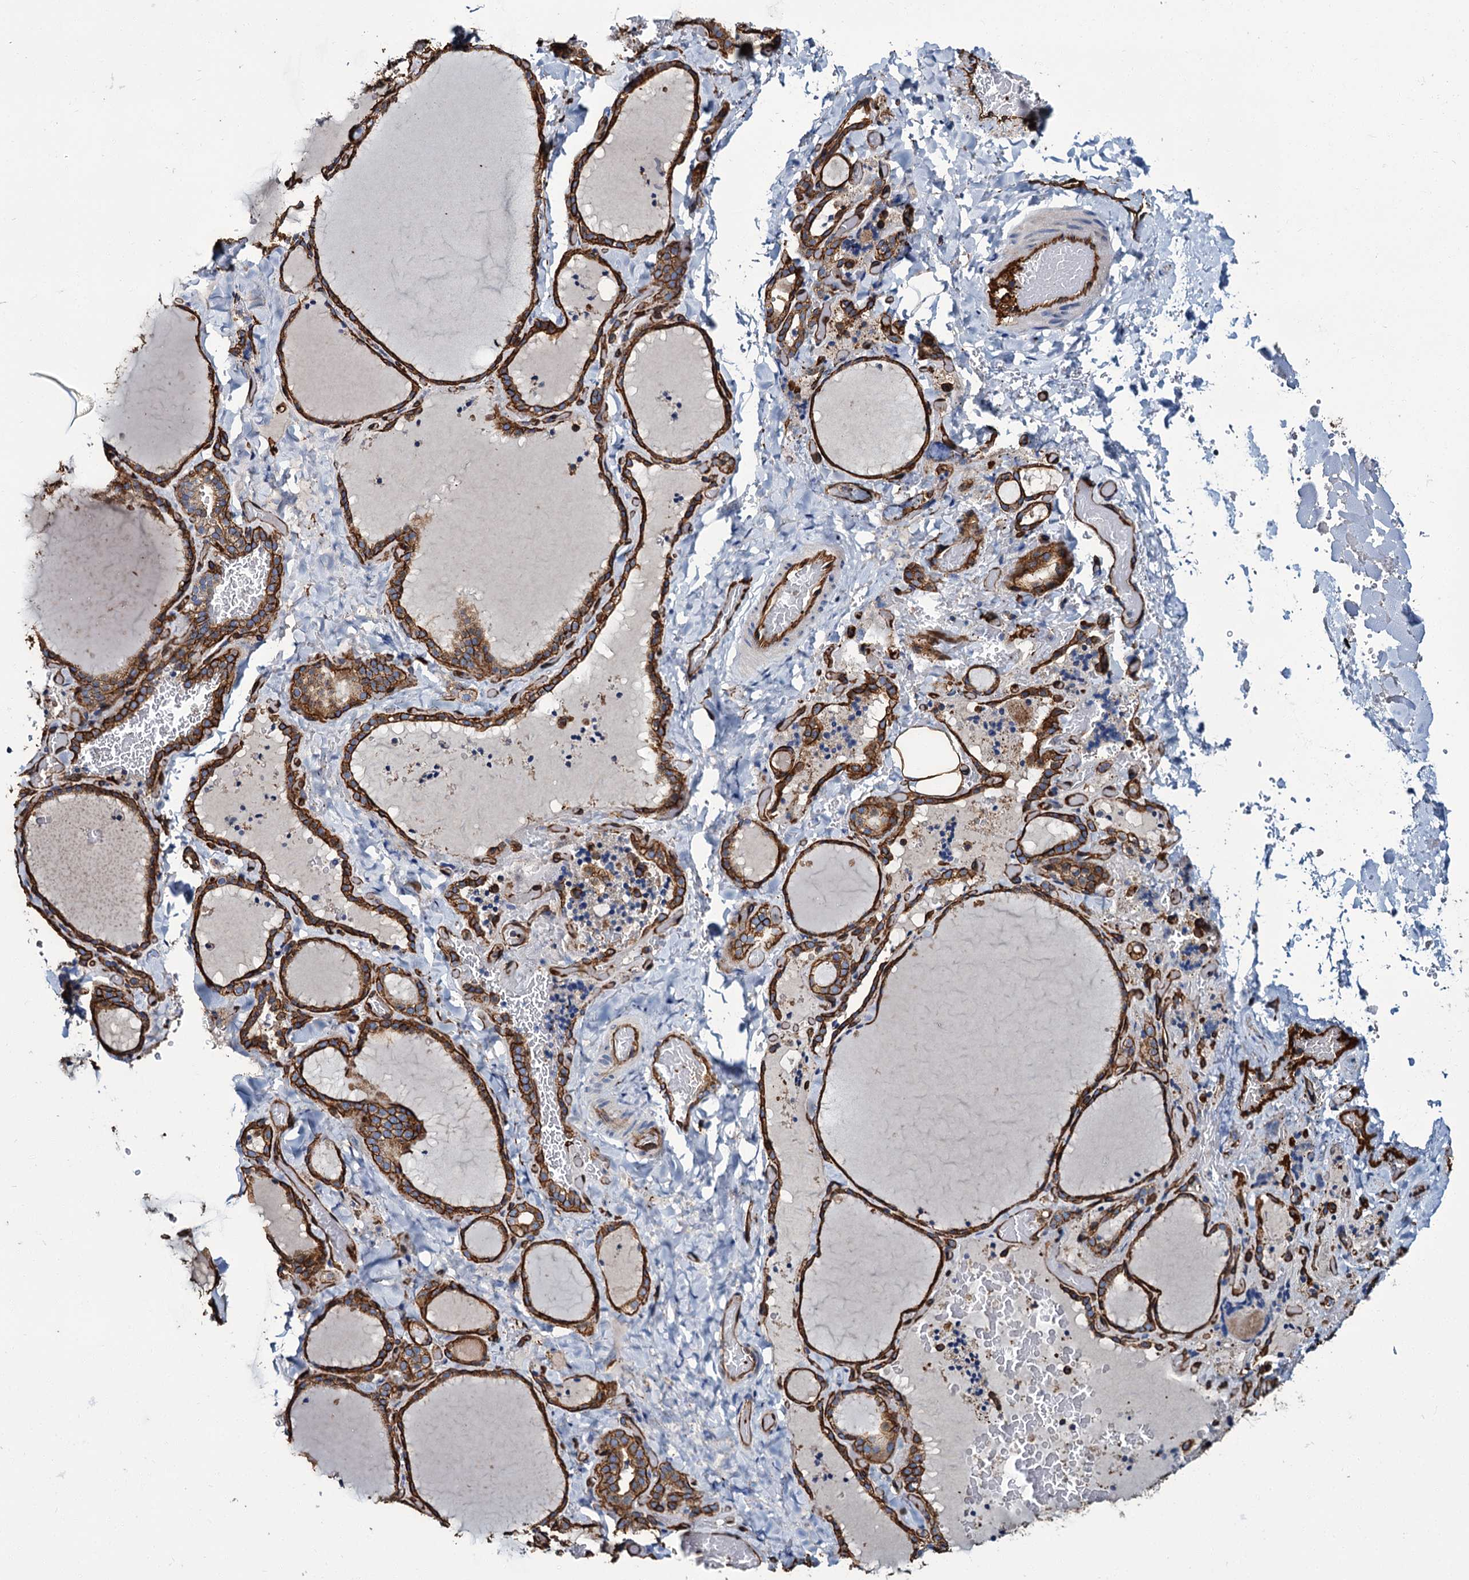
{"staining": {"intensity": "strong", "quantity": ">75%", "location": "cytoplasmic/membranous"}, "tissue": "thyroid gland", "cell_type": "Glandular cells", "image_type": "normal", "snomed": [{"axis": "morphology", "description": "Normal tissue, NOS"}, {"axis": "topography", "description": "Thyroid gland"}], "caption": "Immunohistochemical staining of benign thyroid gland displays high levels of strong cytoplasmic/membranous expression in about >75% of glandular cells.", "gene": "CACNA1C", "patient": {"sex": "female", "age": 22}}